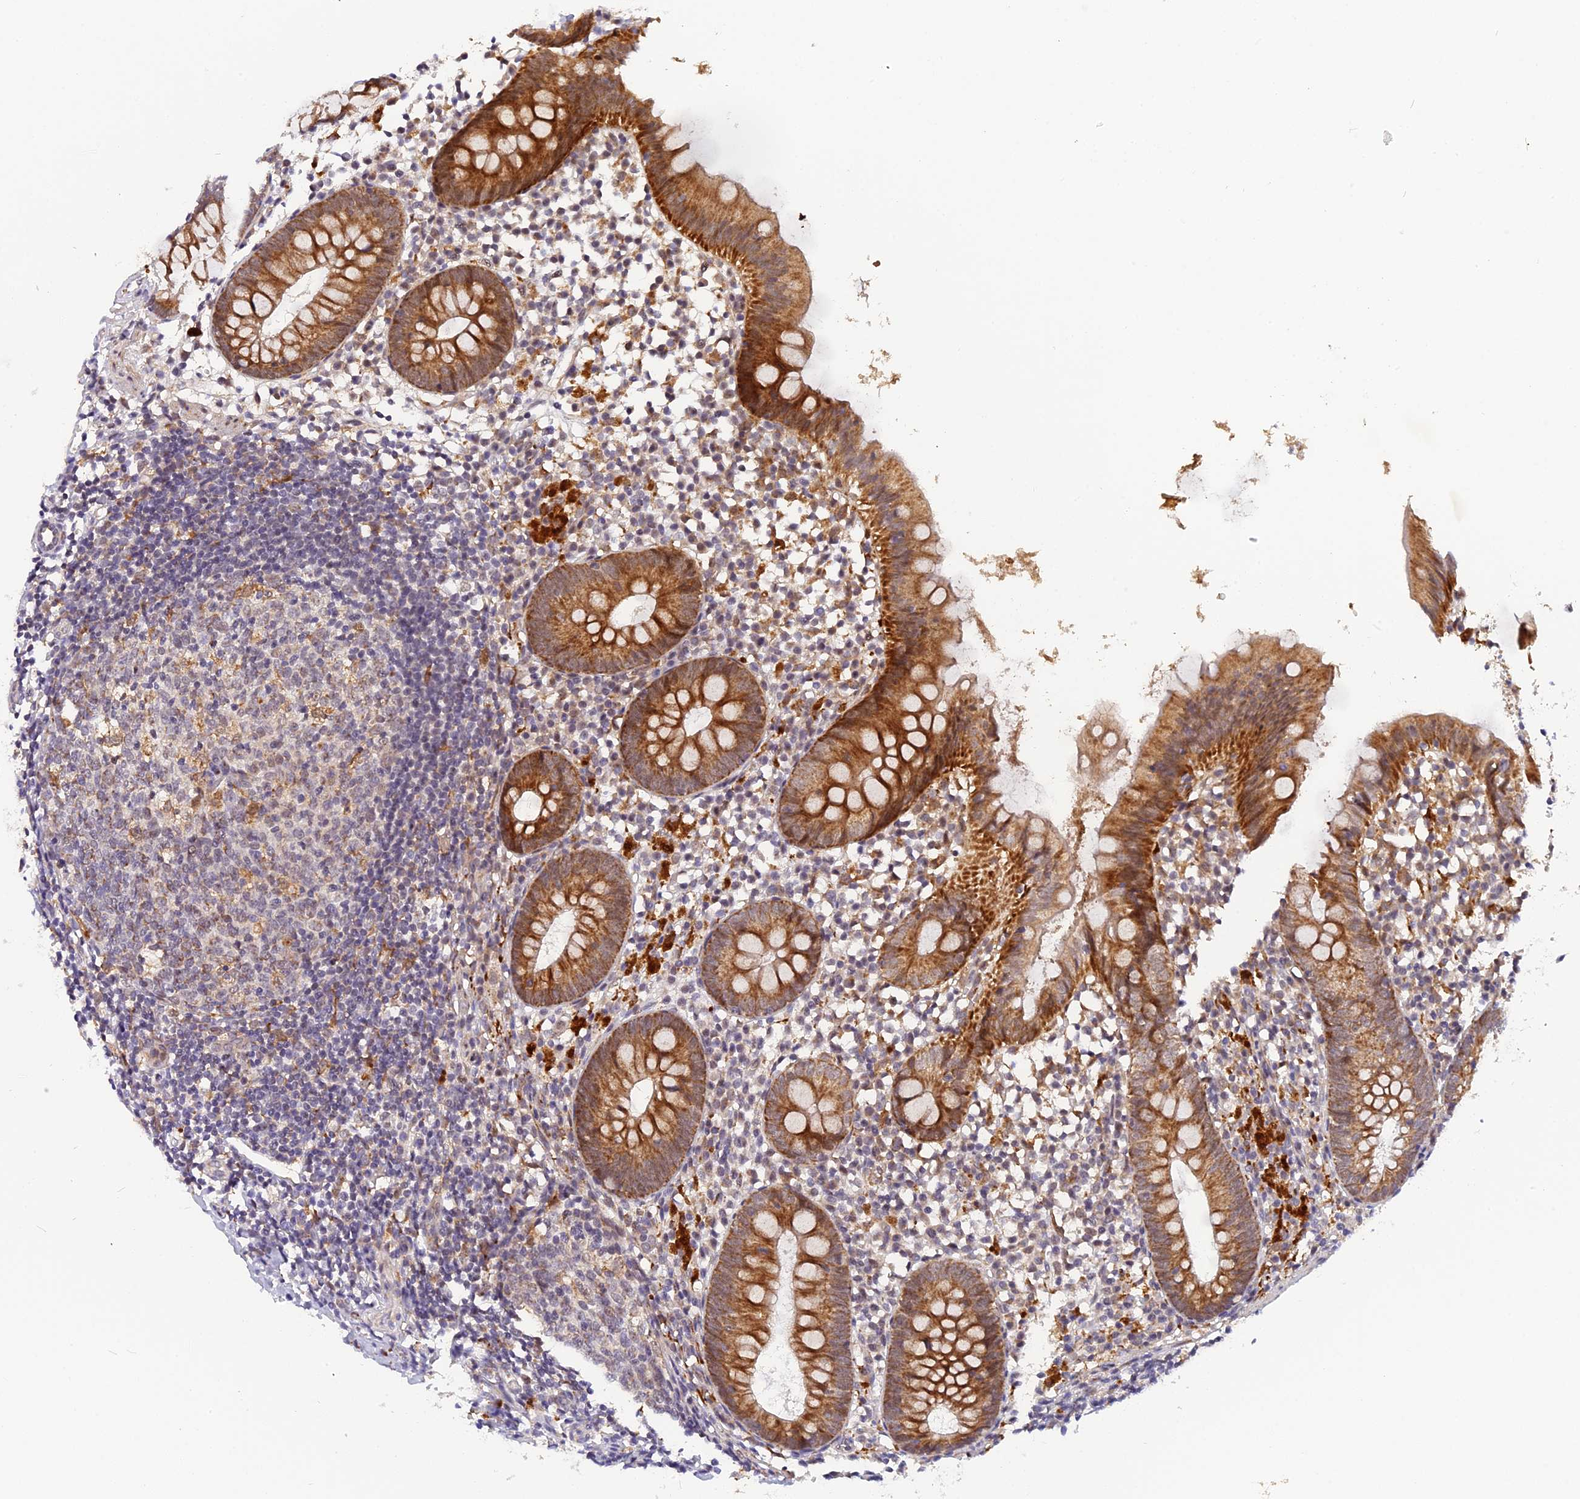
{"staining": {"intensity": "moderate", "quantity": ">75%", "location": "cytoplasmic/membranous"}, "tissue": "appendix", "cell_type": "Glandular cells", "image_type": "normal", "snomed": [{"axis": "morphology", "description": "Normal tissue, NOS"}, {"axis": "topography", "description": "Appendix"}], "caption": "Human appendix stained for a protein (brown) shows moderate cytoplasmic/membranous positive positivity in about >75% of glandular cells.", "gene": "CMC1", "patient": {"sex": "female", "age": 20}}